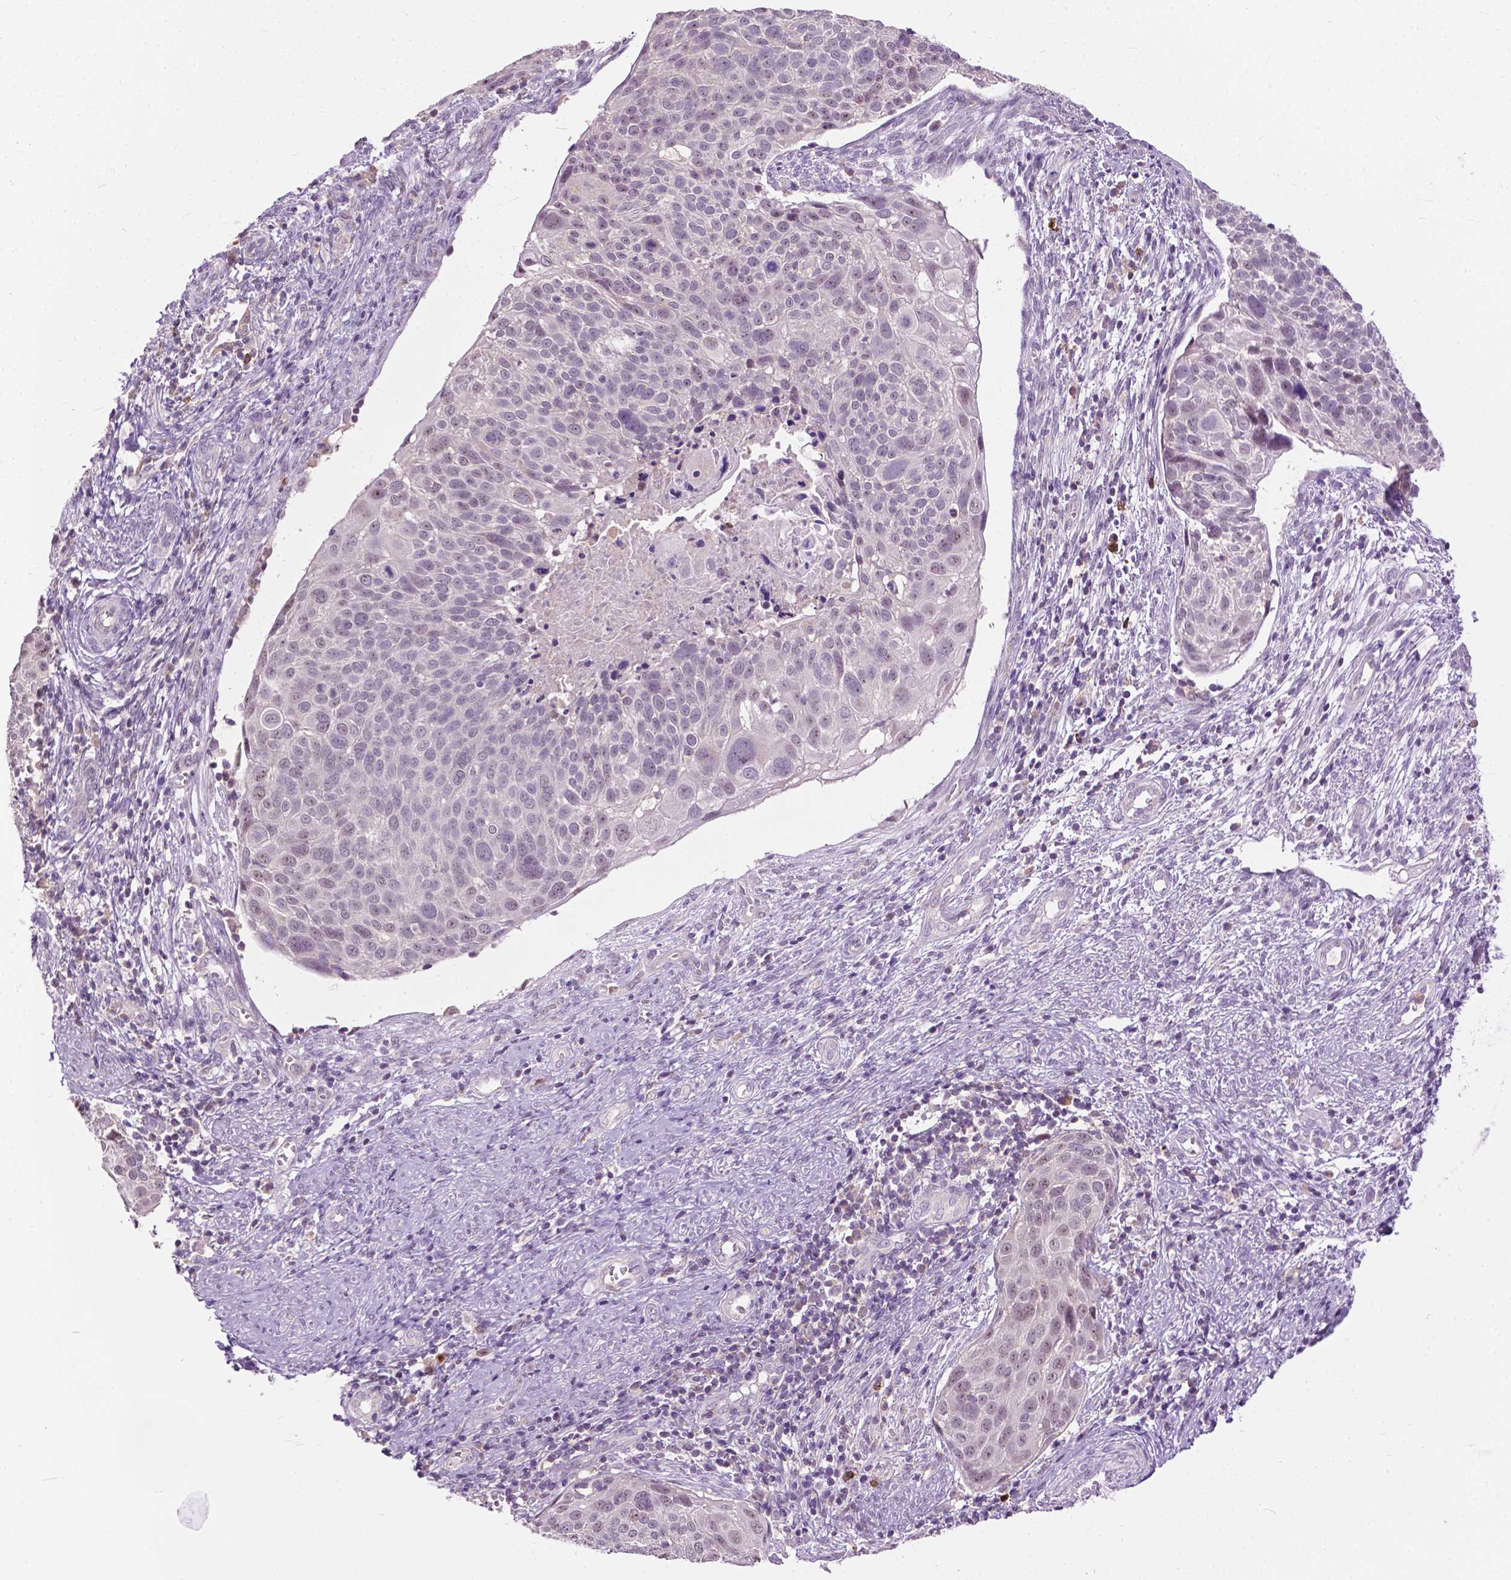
{"staining": {"intensity": "negative", "quantity": "none", "location": "none"}, "tissue": "cervical cancer", "cell_type": "Tumor cells", "image_type": "cancer", "snomed": [{"axis": "morphology", "description": "Squamous cell carcinoma, NOS"}, {"axis": "topography", "description": "Cervix"}], "caption": "Immunohistochemistry micrograph of human cervical cancer (squamous cell carcinoma) stained for a protein (brown), which demonstrates no staining in tumor cells. (Stains: DAB (3,3'-diaminobenzidine) IHC with hematoxylin counter stain, Microscopy: brightfield microscopy at high magnification).", "gene": "TTC9B", "patient": {"sex": "female", "age": 39}}